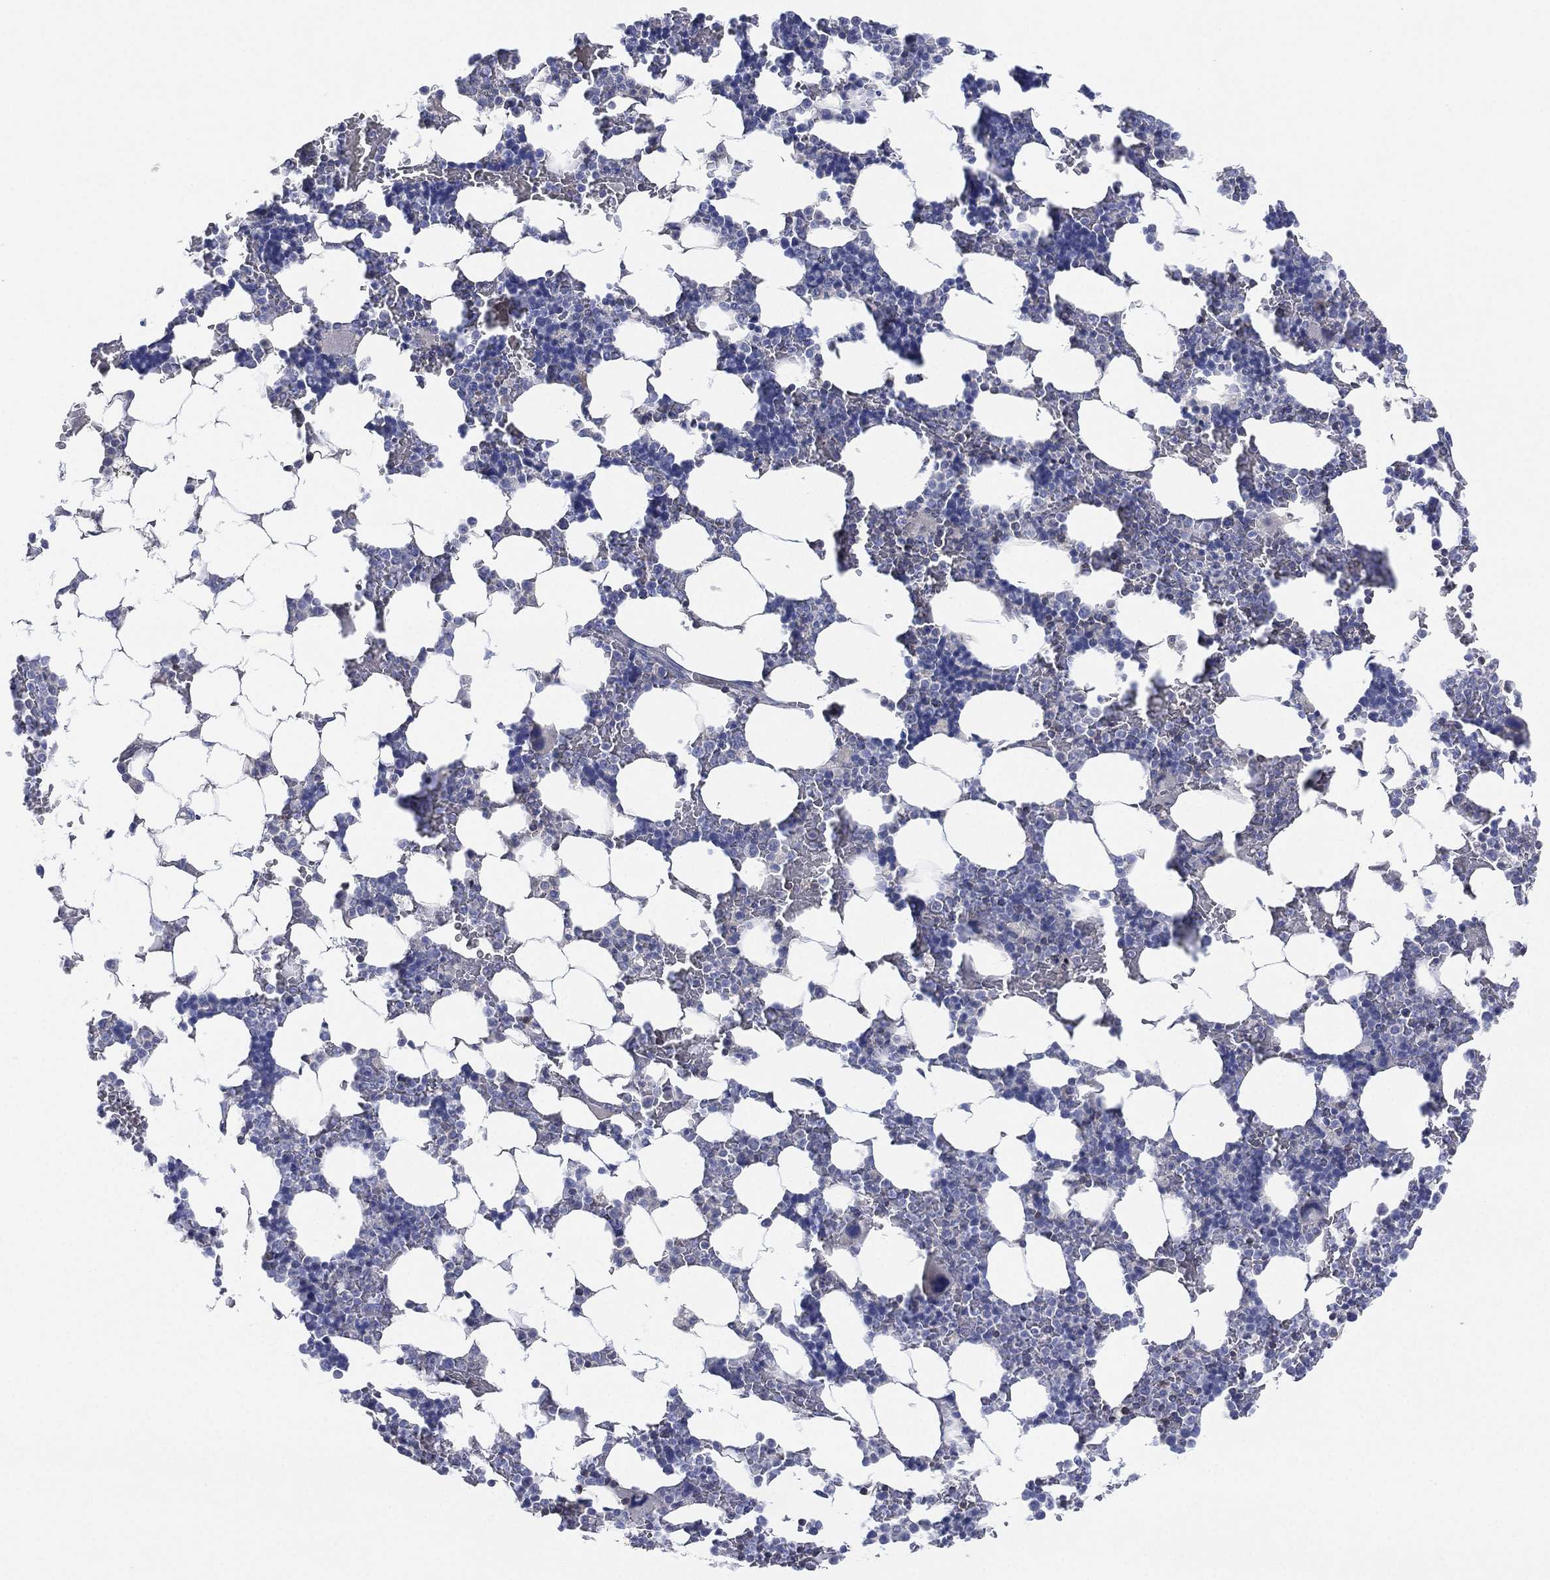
{"staining": {"intensity": "negative", "quantity": "none", "location": "none"}, "tissue": "bone marrow", "cell_type": "Hematopoietic cells", "image_type": "normal", "snomed": [{"axis": "morphology", "description": "Normal tissue, NOS"}, {"axis": "topography", "description": "Bone marrow"}], "caption": "An IHC image of normal bone marrow is shown. There is no staining in hematopoietic cells of bone marrow.", "gene": "SEPTIN1", "patient": {"sex": "male", "age": 51}}